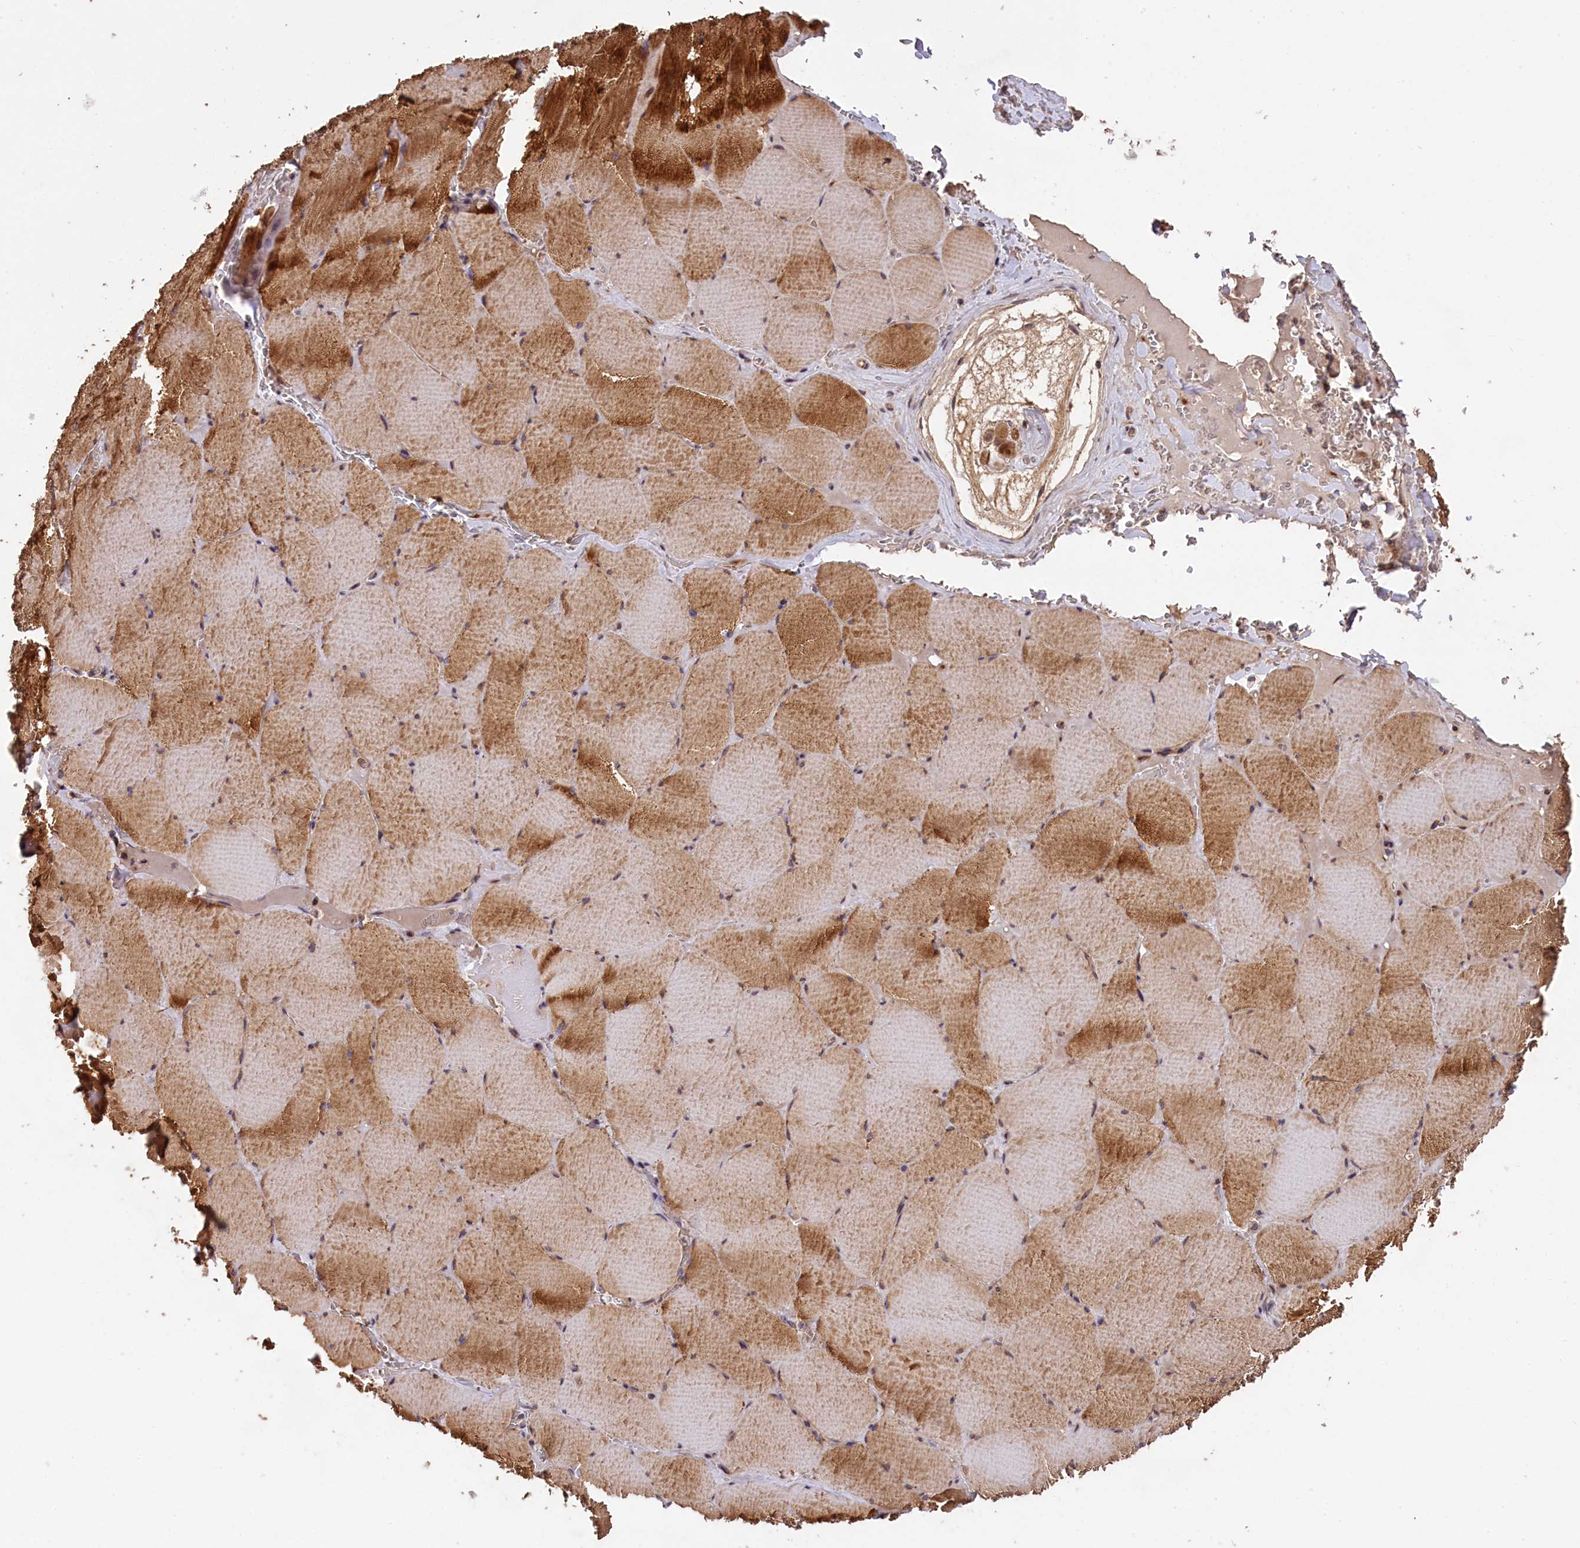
{"staining": {"intensity": "moderate", "quantity": ">75%", "location": "cytoplasmic/membranous"}, "tissue": "skeletal muscle", "cell_type": "Myocytes", "image_type": "normal", "snomed": [{"axis": "morphology", "description": "Normal tissue, NOS"}, {"axis": "topography", "description": "Skeletal muscle"}, {"axis": "topography", "description": "Head-Neck"}], "caption": "This is a histology image of IHC staining of benign skeletal muscle, which shows moderate expression in the cytoplasmic/membranous of myocytes.", "gene": "DNAJB9", "patient": {"sex": "male", "age": 66}}